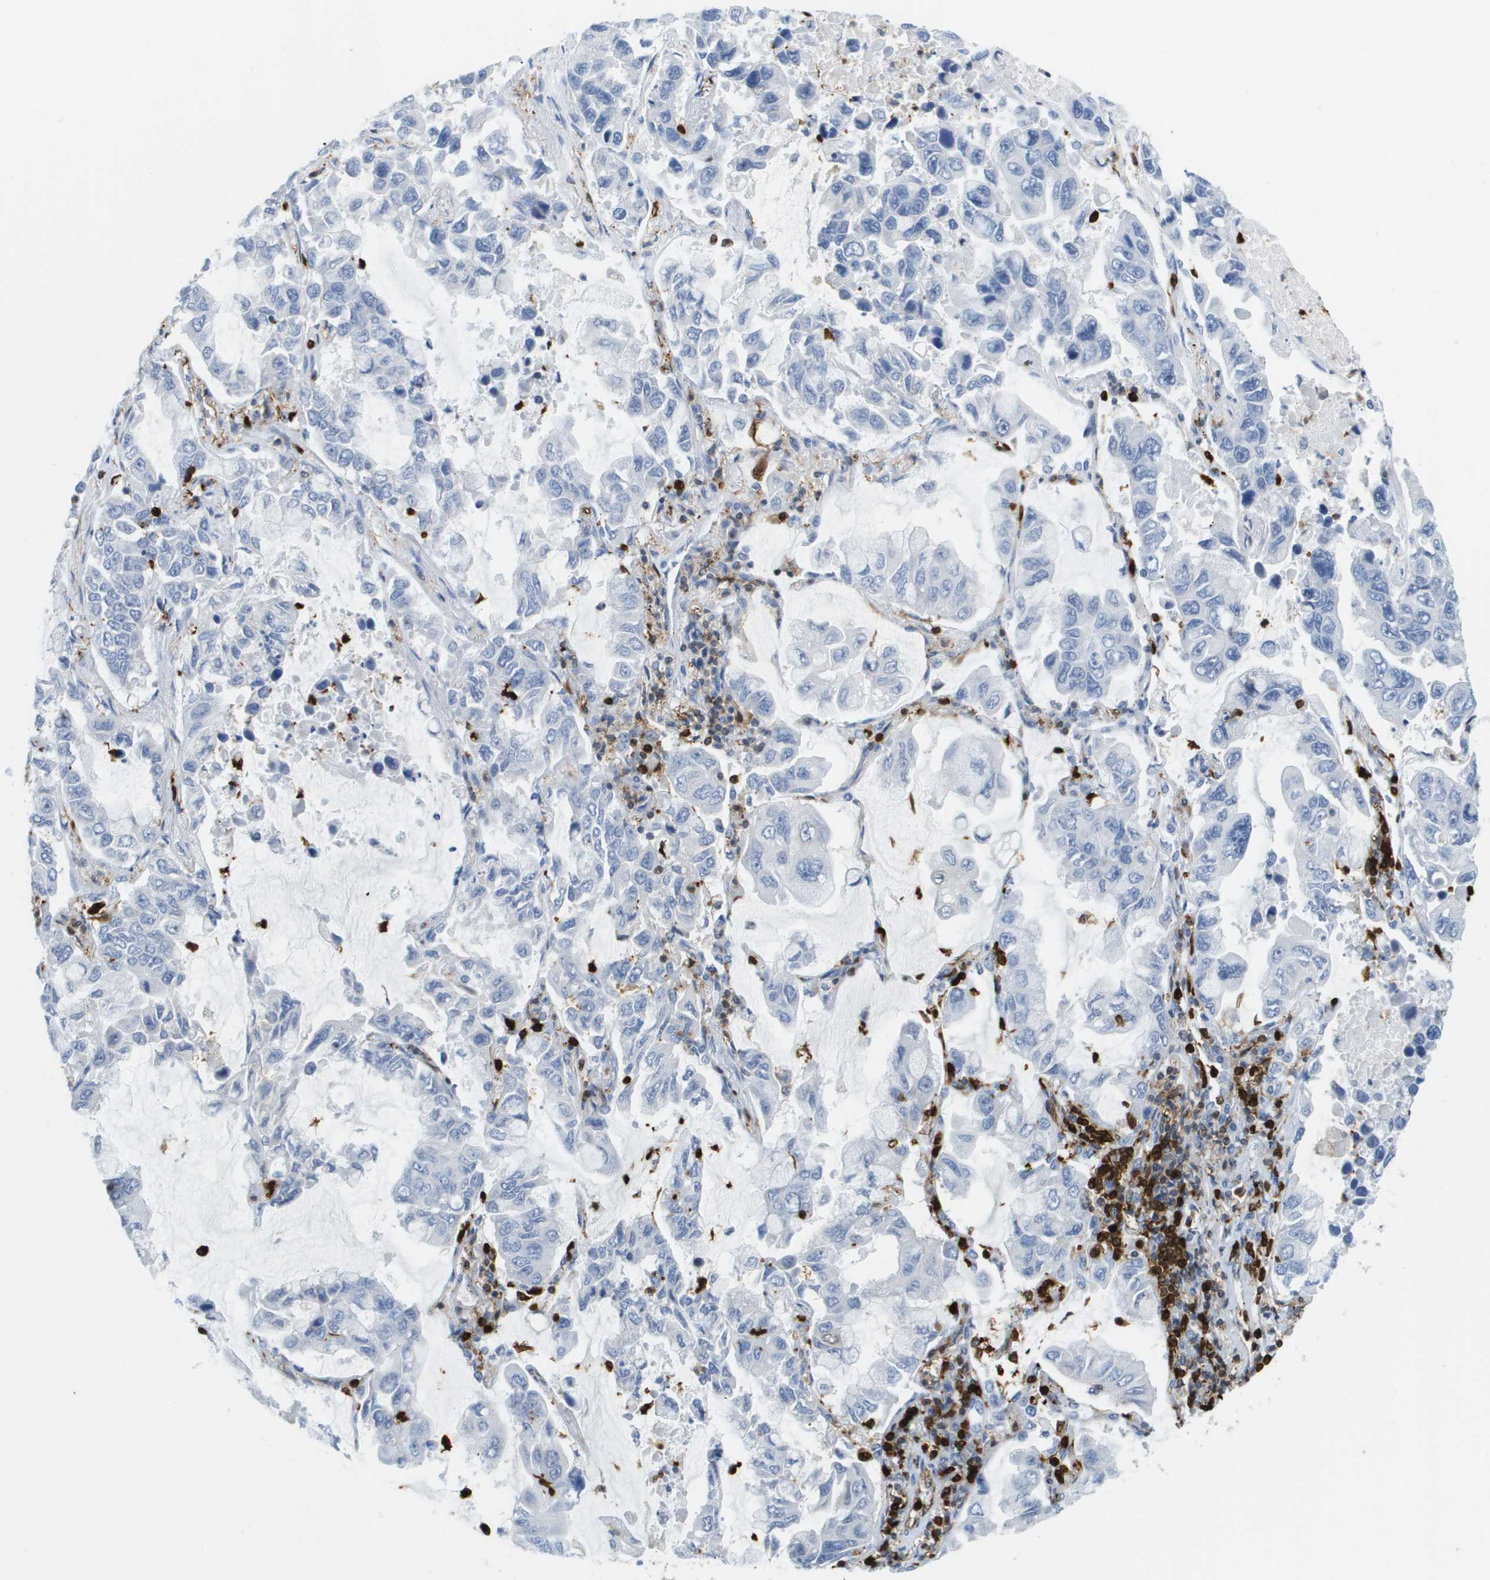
{"staining": {"intensity": "negative", "quantity": "none", "location": "none"}, "tissue": "lung cancer", "cell_type": "Tumor cells", "image_type": "cancer", "snomed": [{"axis": "morphology", "description": "Adenocarcinoma, NOS"}, {"axis": "topography", "description": "Lung"}], "caption": "Protein analysis of lung adenocarcinoma demonstrates no significant expression in tumor cells.", "gene": "DOCK5", "patient": {"sex": "male", "age": 64}}